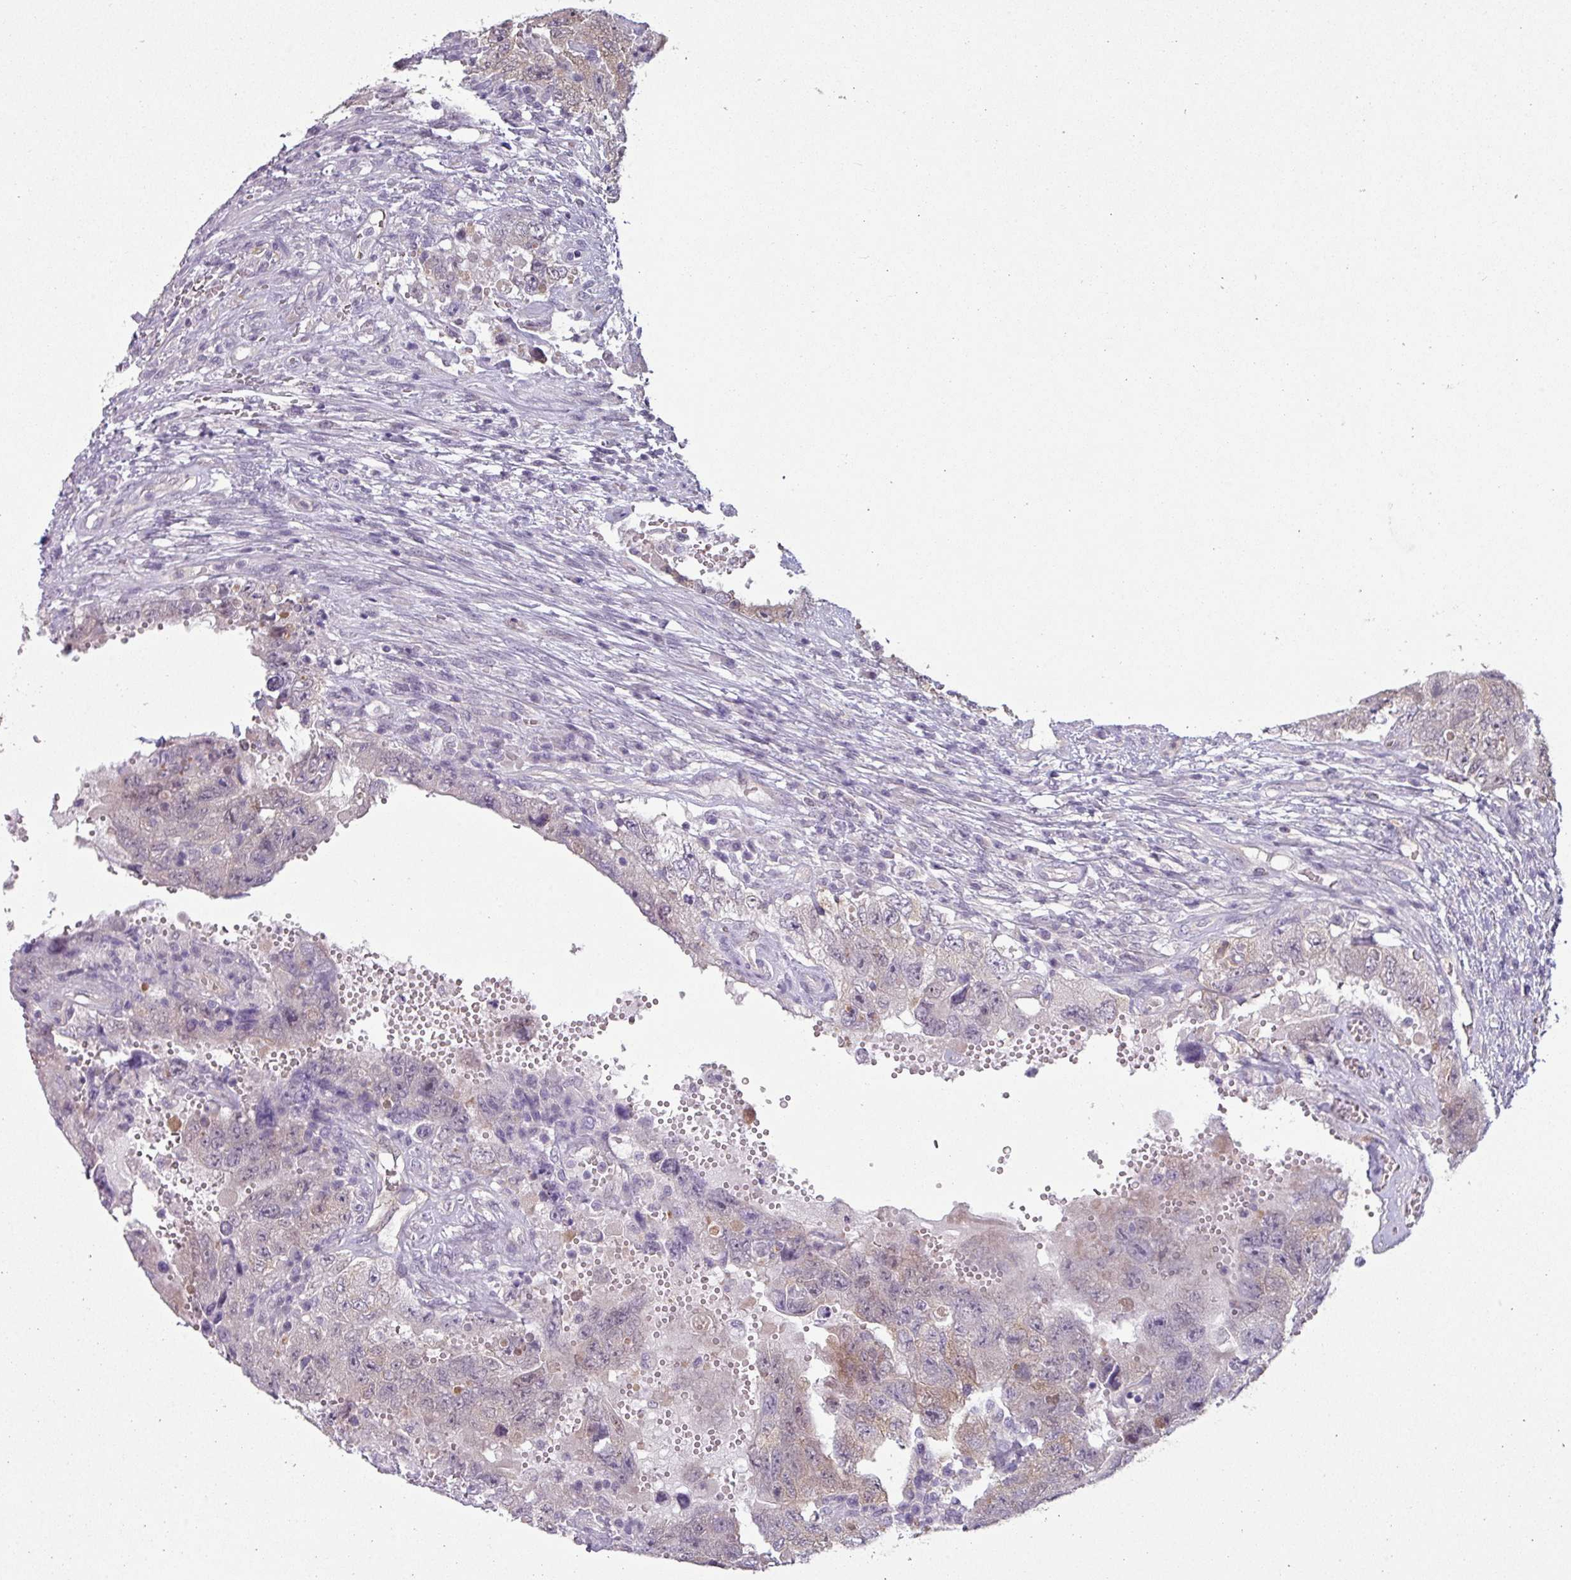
{"staining": {"intensity": "weak", "quantity": "25%-75%", "location": "cytoplasmic/membranous"}, "tissue": "testis cancer", "cell_type": "Tumor cells", "image_type": "cancer", "snomed": [{"axis": "morphology", "description": "Carcinoma, Embryonal, NOS"}, {"axis": "topography", "description": "Testis"}], "caption": "Human embryonal carcinoma (testis) stained with a brown dye reveals weak cytoplasmic/membranous positive expression in approximately 25%-75% of tumor cells.", "gene": "TTLL12", "patient": {"sex": "male", "age": 26}}